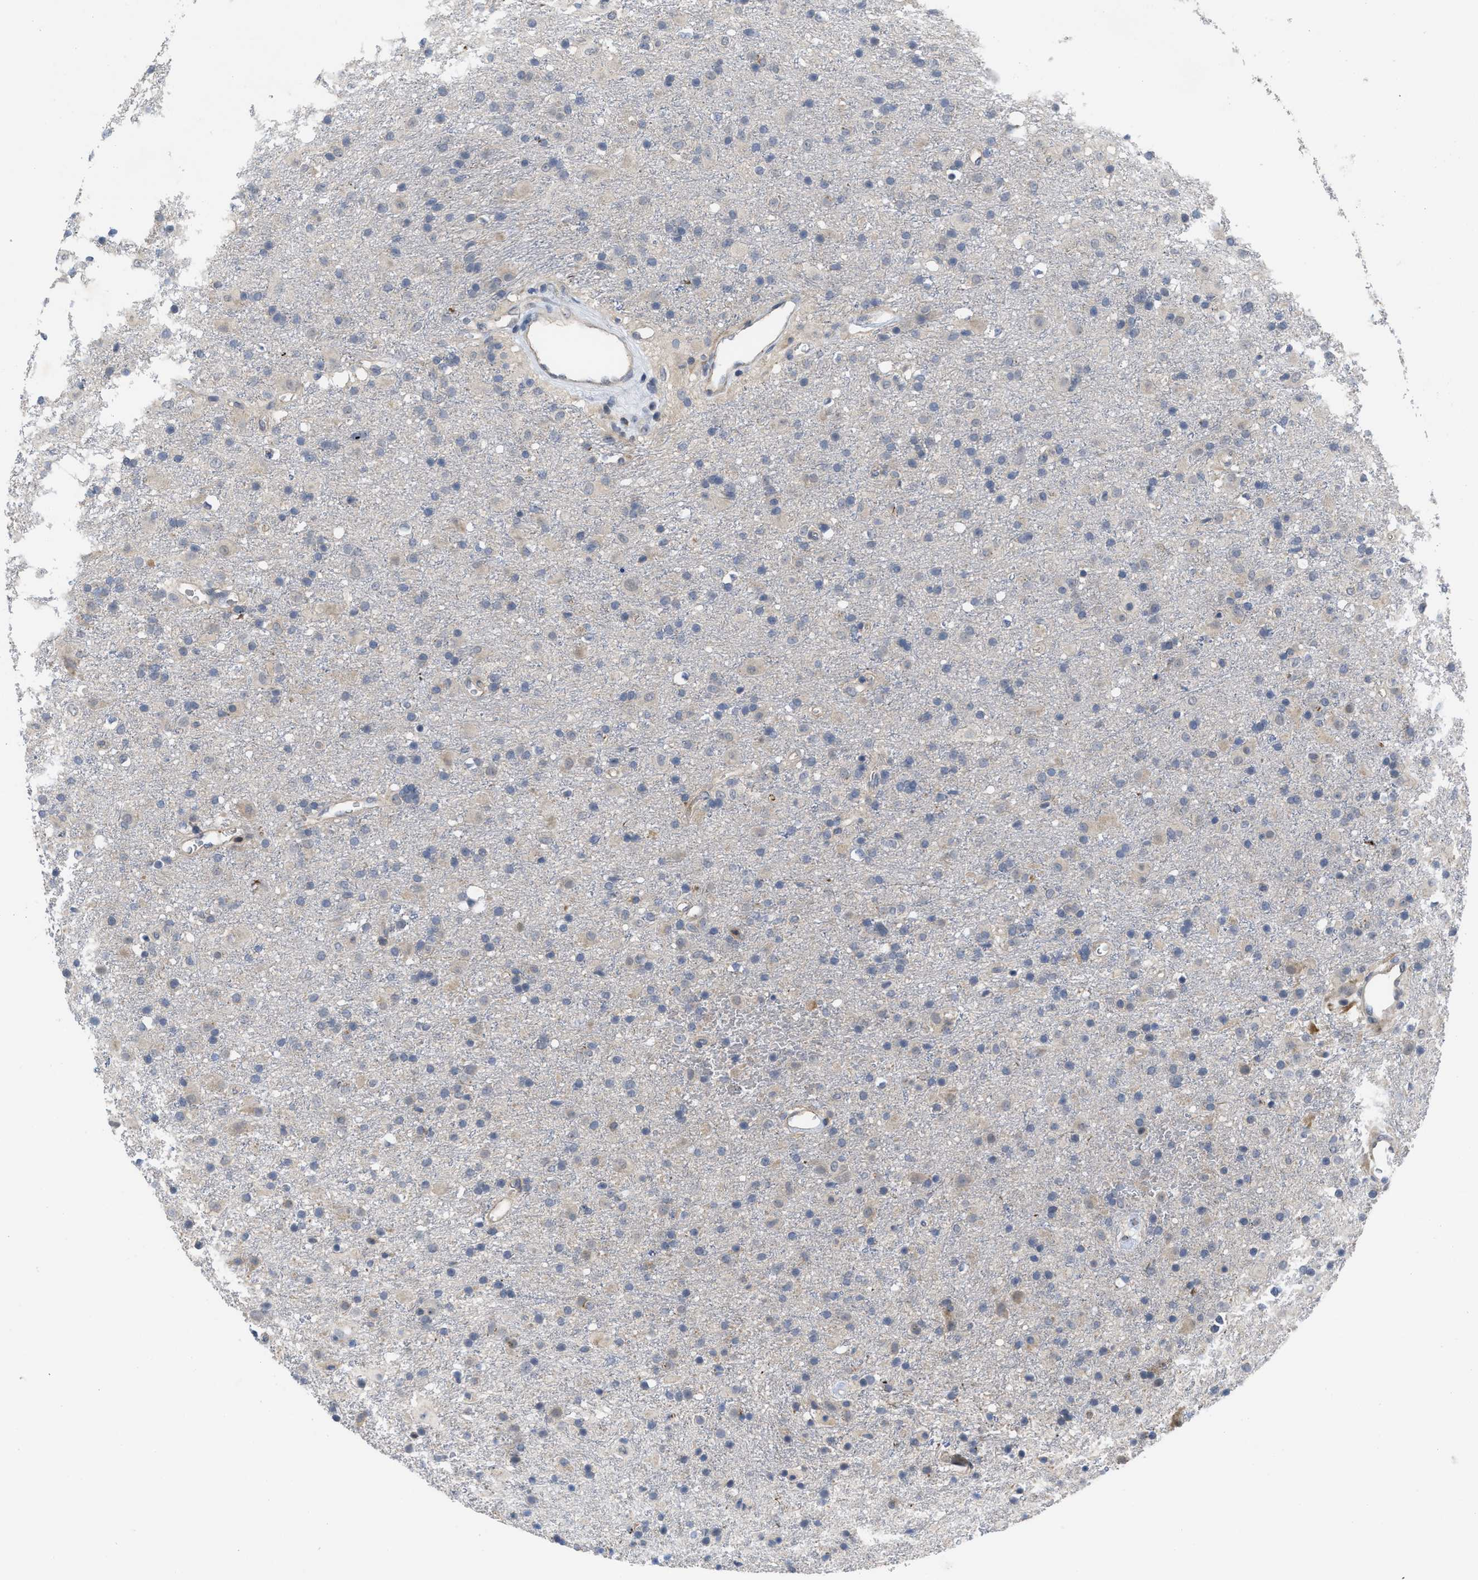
{"staining": {"intensity": "negative", "quantity": "none", "location": "none"}, "tissue": "glioma", "cell_type": "Tumor cells", "image_type": "cancer", "snomed": [{"axis": "morphology", "description": "Glioma, malignant, Low grade"}, {"axis": "topography", "description": "Brain"}], "caption": "An image of malignant low-grade glioma stained for a protein reveals no brown staining in tumor cells.", "gene": "LDAF1", "patient": {"sex": "male", "age": 65}}